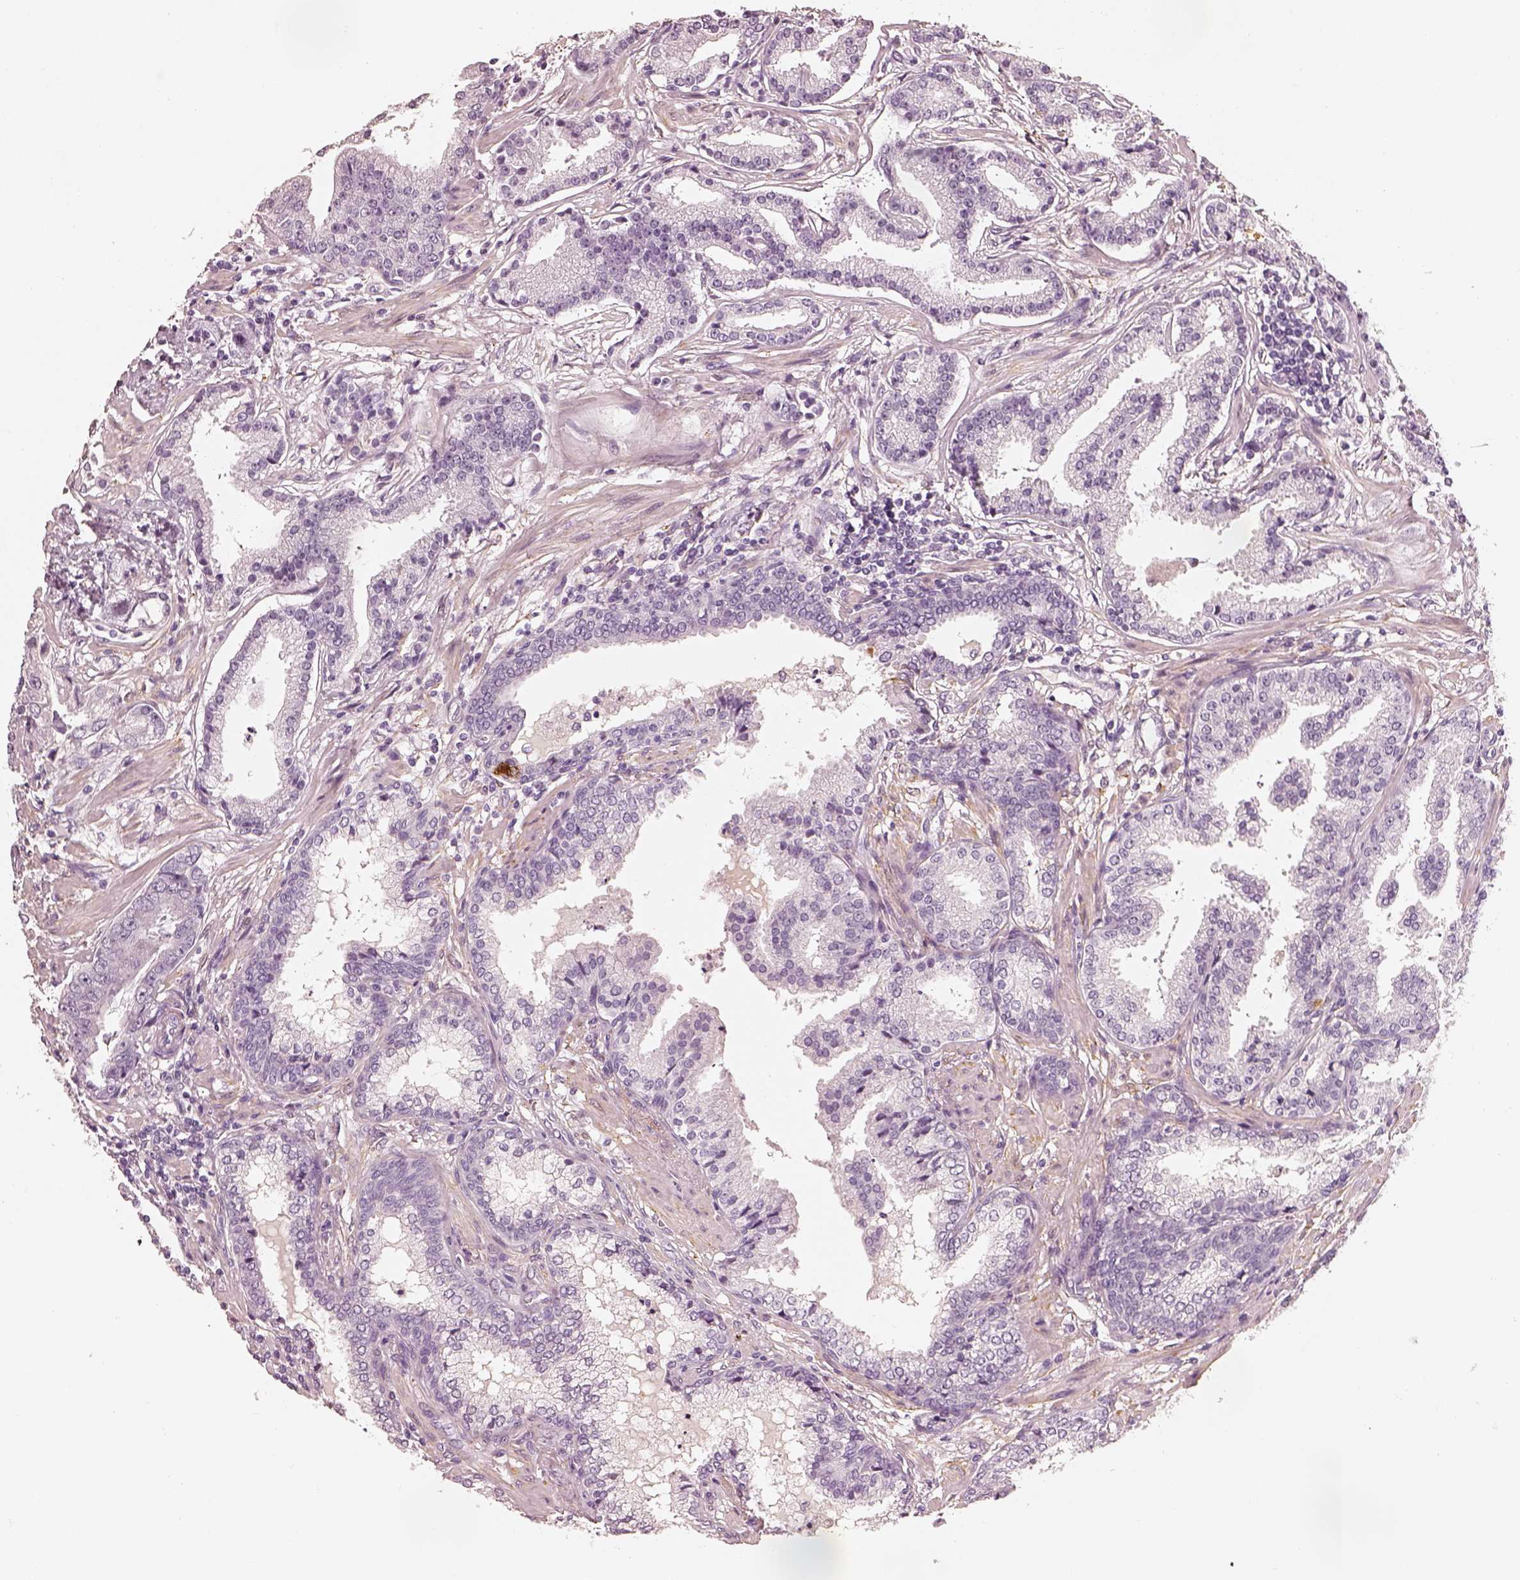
{"staining": {"intensity": "negative", "quantity": "none", "location": "none"}, "tissue": "prostate cancer", "cell_type": "Tumor cells", "image_type": "cancer", "snomed": [{"axis": "morphology", "description": "Adenocarcinoma, NOS"}, {"axis": "topography", "description": "Prostate"}], "caption": "There is no significant positivity in tumor cells of prostate adenocarcinoma.", "gene": "RS1", "patient": {"sex": "male", "age": 64}}